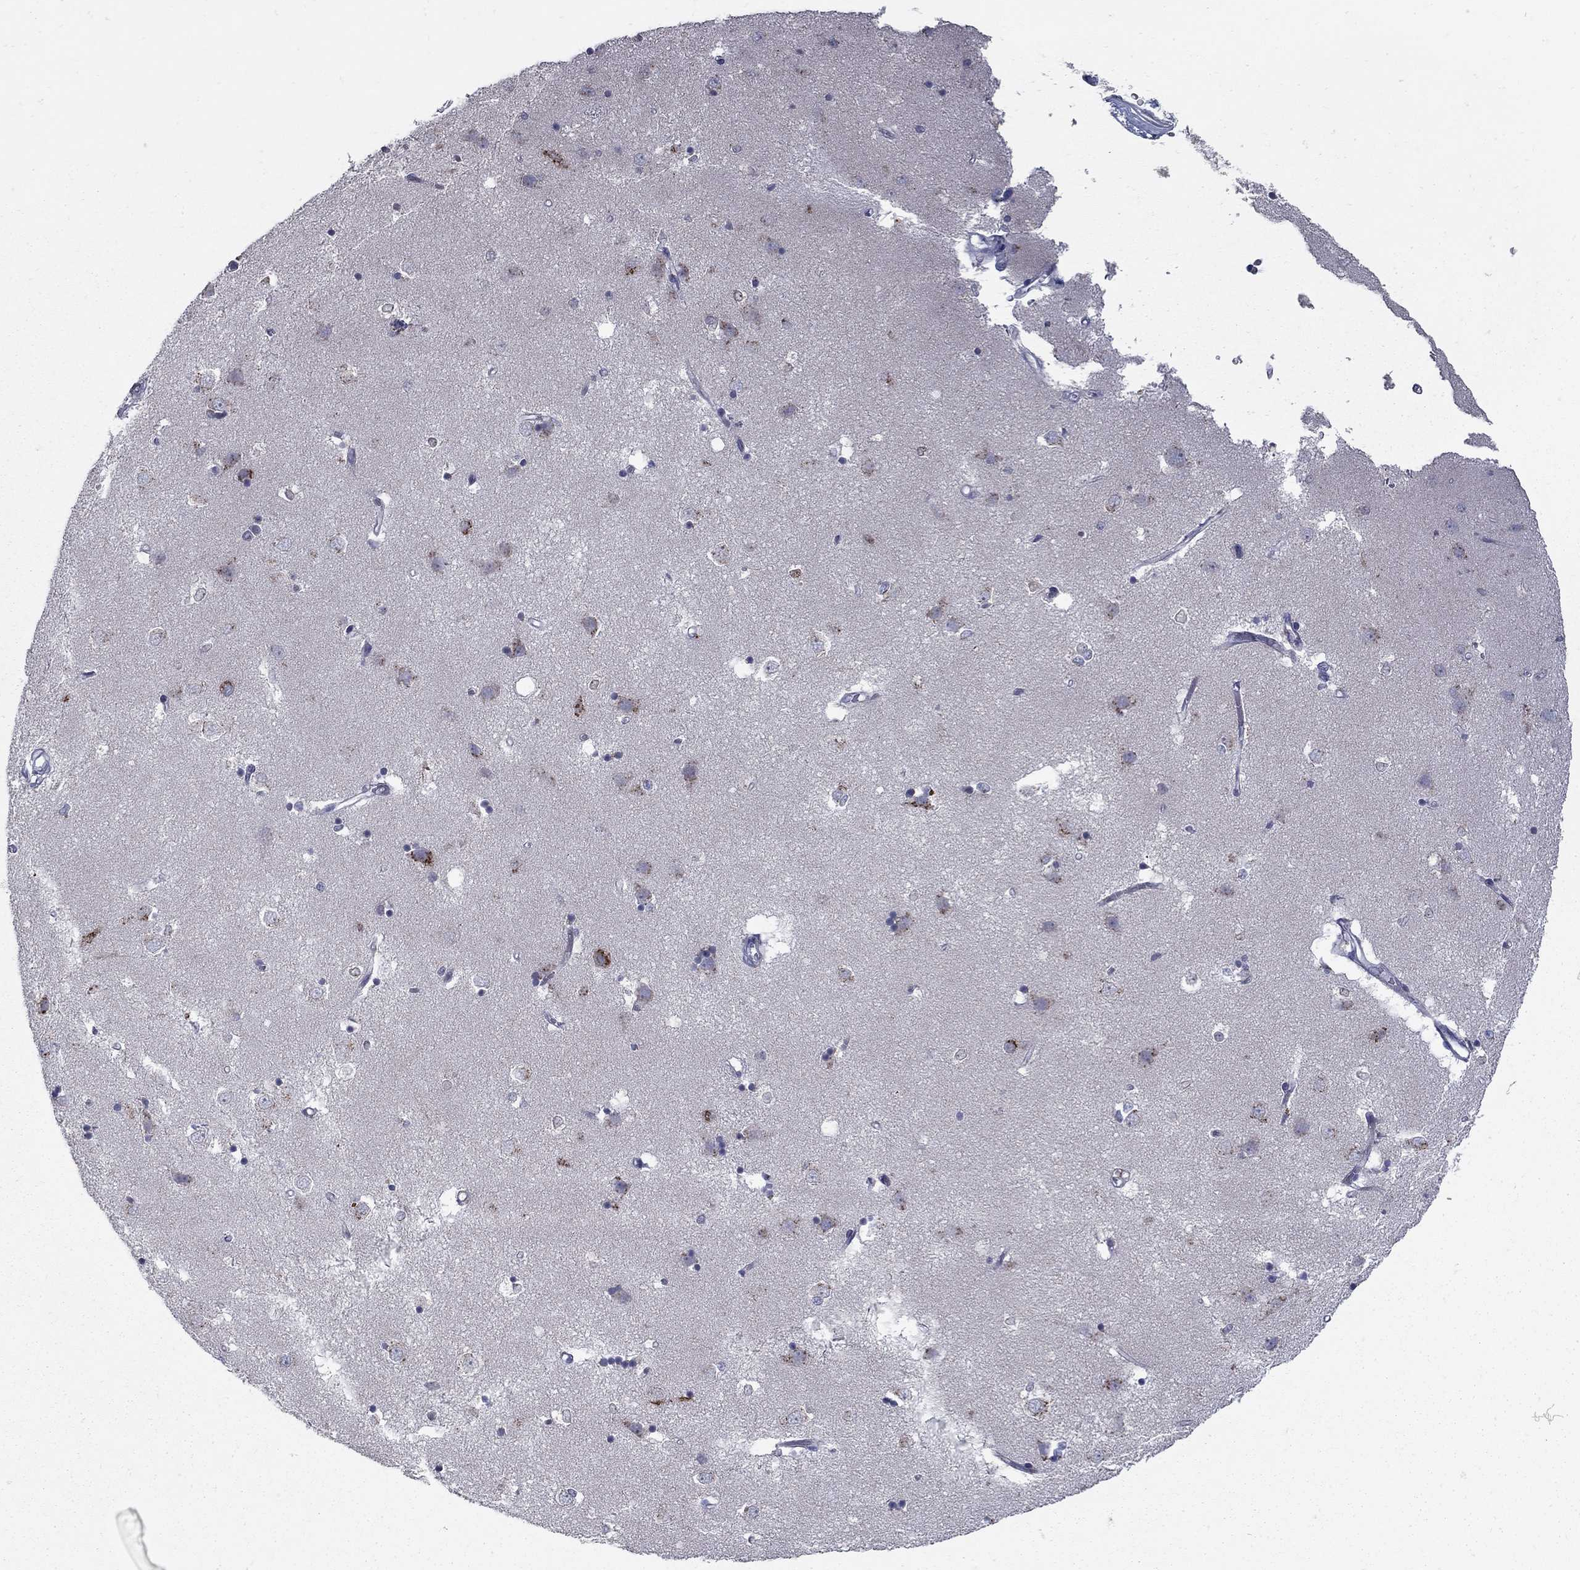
{"staining": {"intensity": "negative", "quantity": "none", "location": "none"}, "tissue": "caudate", "cell_type": "Glial cells", "image_type": "normal", "snomed": [{"axis": "morphology", "description": "Normal tissue, NOS"}, {"axis": "topography", "description": "Lateral ventricle wall"}], "caption": "This histopathology image is of unremarkable caudate stained with immunohistochemistry to label a protein in brown with the nuclei are counter-stained blue. There is no expression in glial cells.", "gene": "KIAA0319L", "patient": {"sex": "male", "age": 54}}